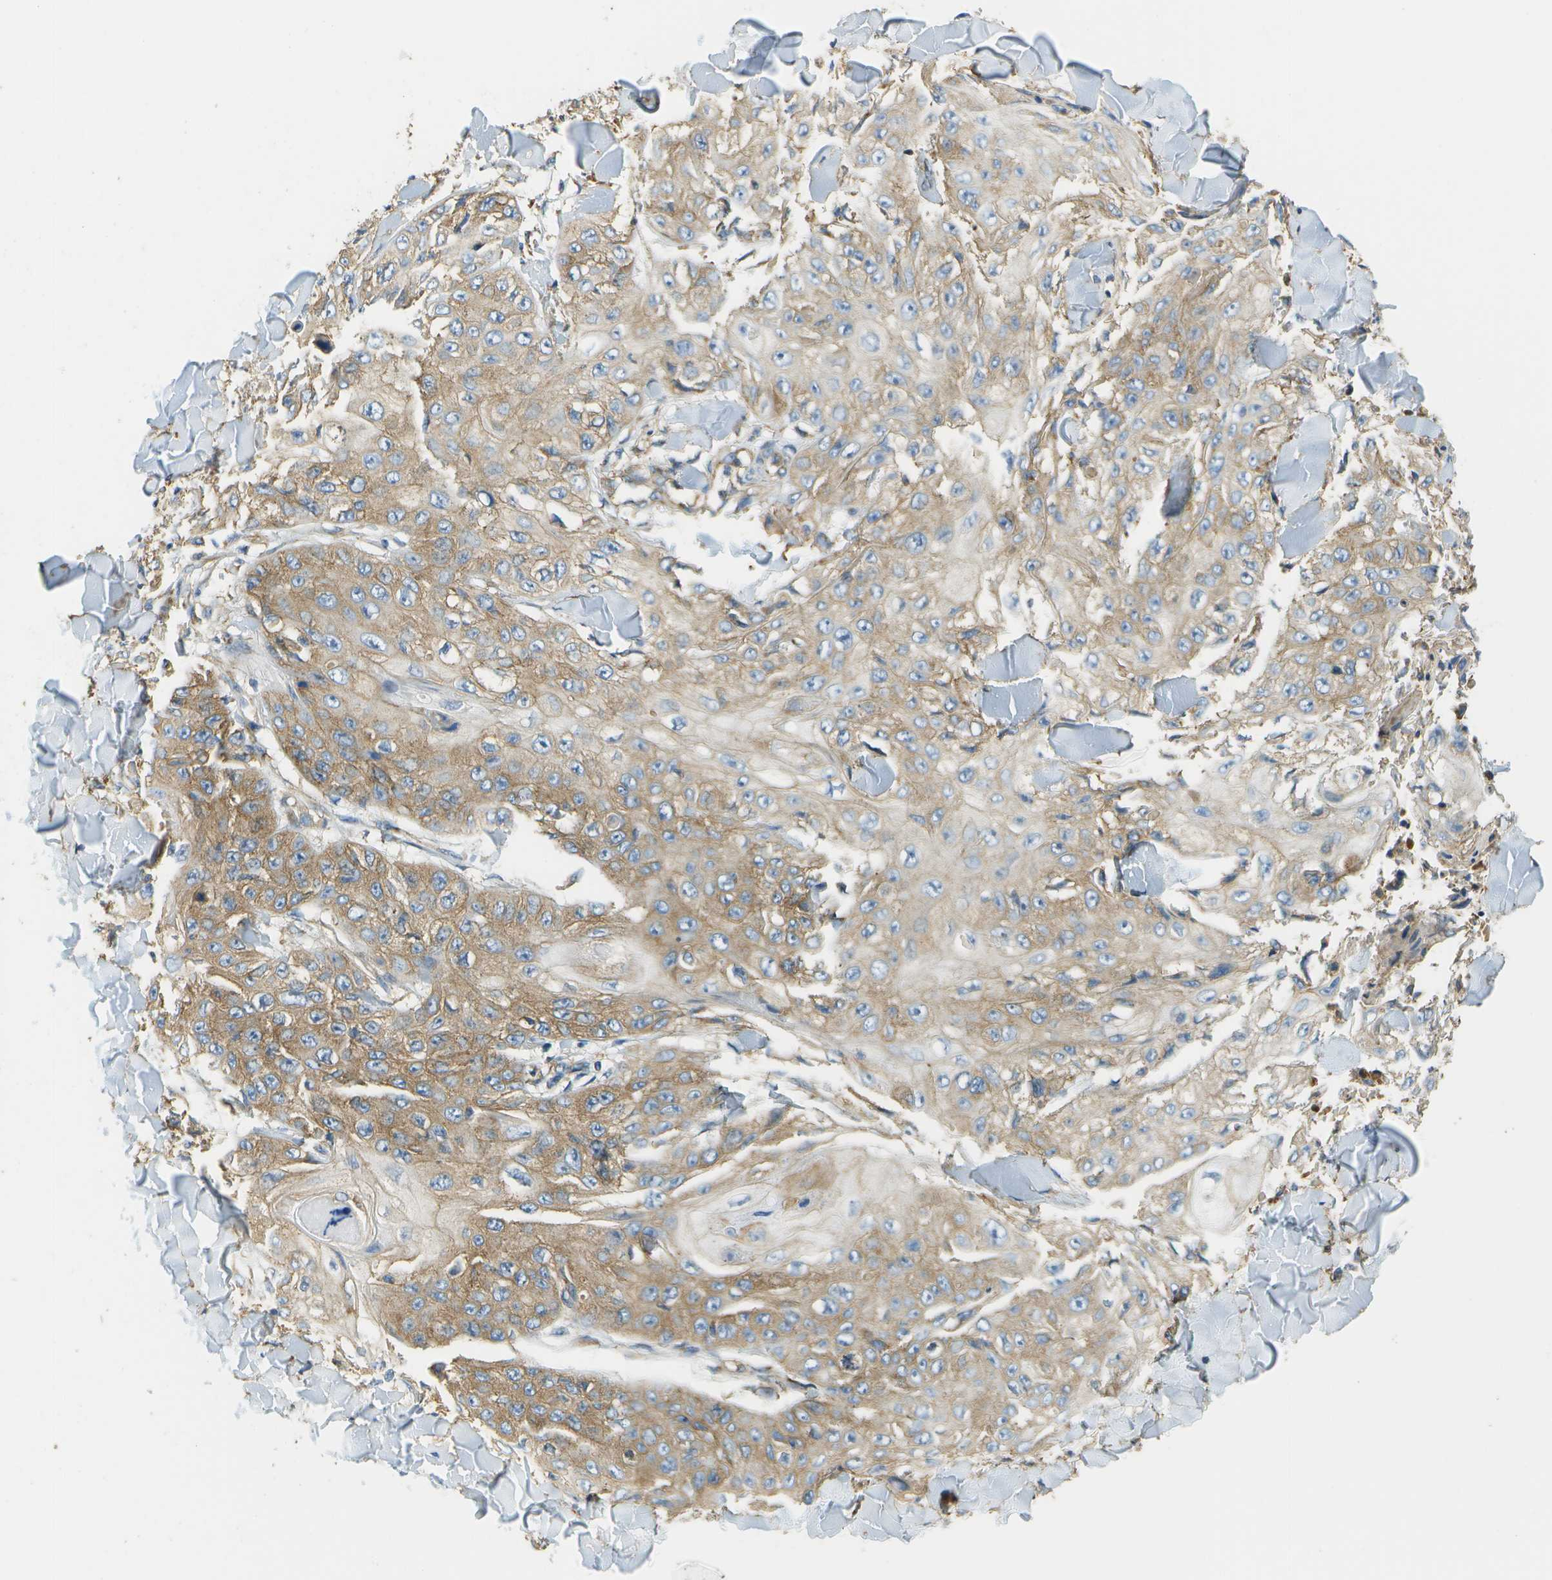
{"staining": {"intensity": "moderate", "quantity": "25%-75%", "location": "cytoplasmic/membranous"}, "tissue": "skin cancer", "cell_type": "Tumor cells", "image_type": "cancer", "snomed": [{"axis": "morphology", "description": "Squamous cell carcinoma, NOS"}, {"axis": "topography", "description": "Skin"}], "caption": "IHC of skin squamous cell carcinoma demonstrates medium levels of moderate cytoplasmic/membranous staining in approximately 25%-75% of tumor cells.", "gene": "CLTC", "patient": {"sex": "male", "age": 86}}